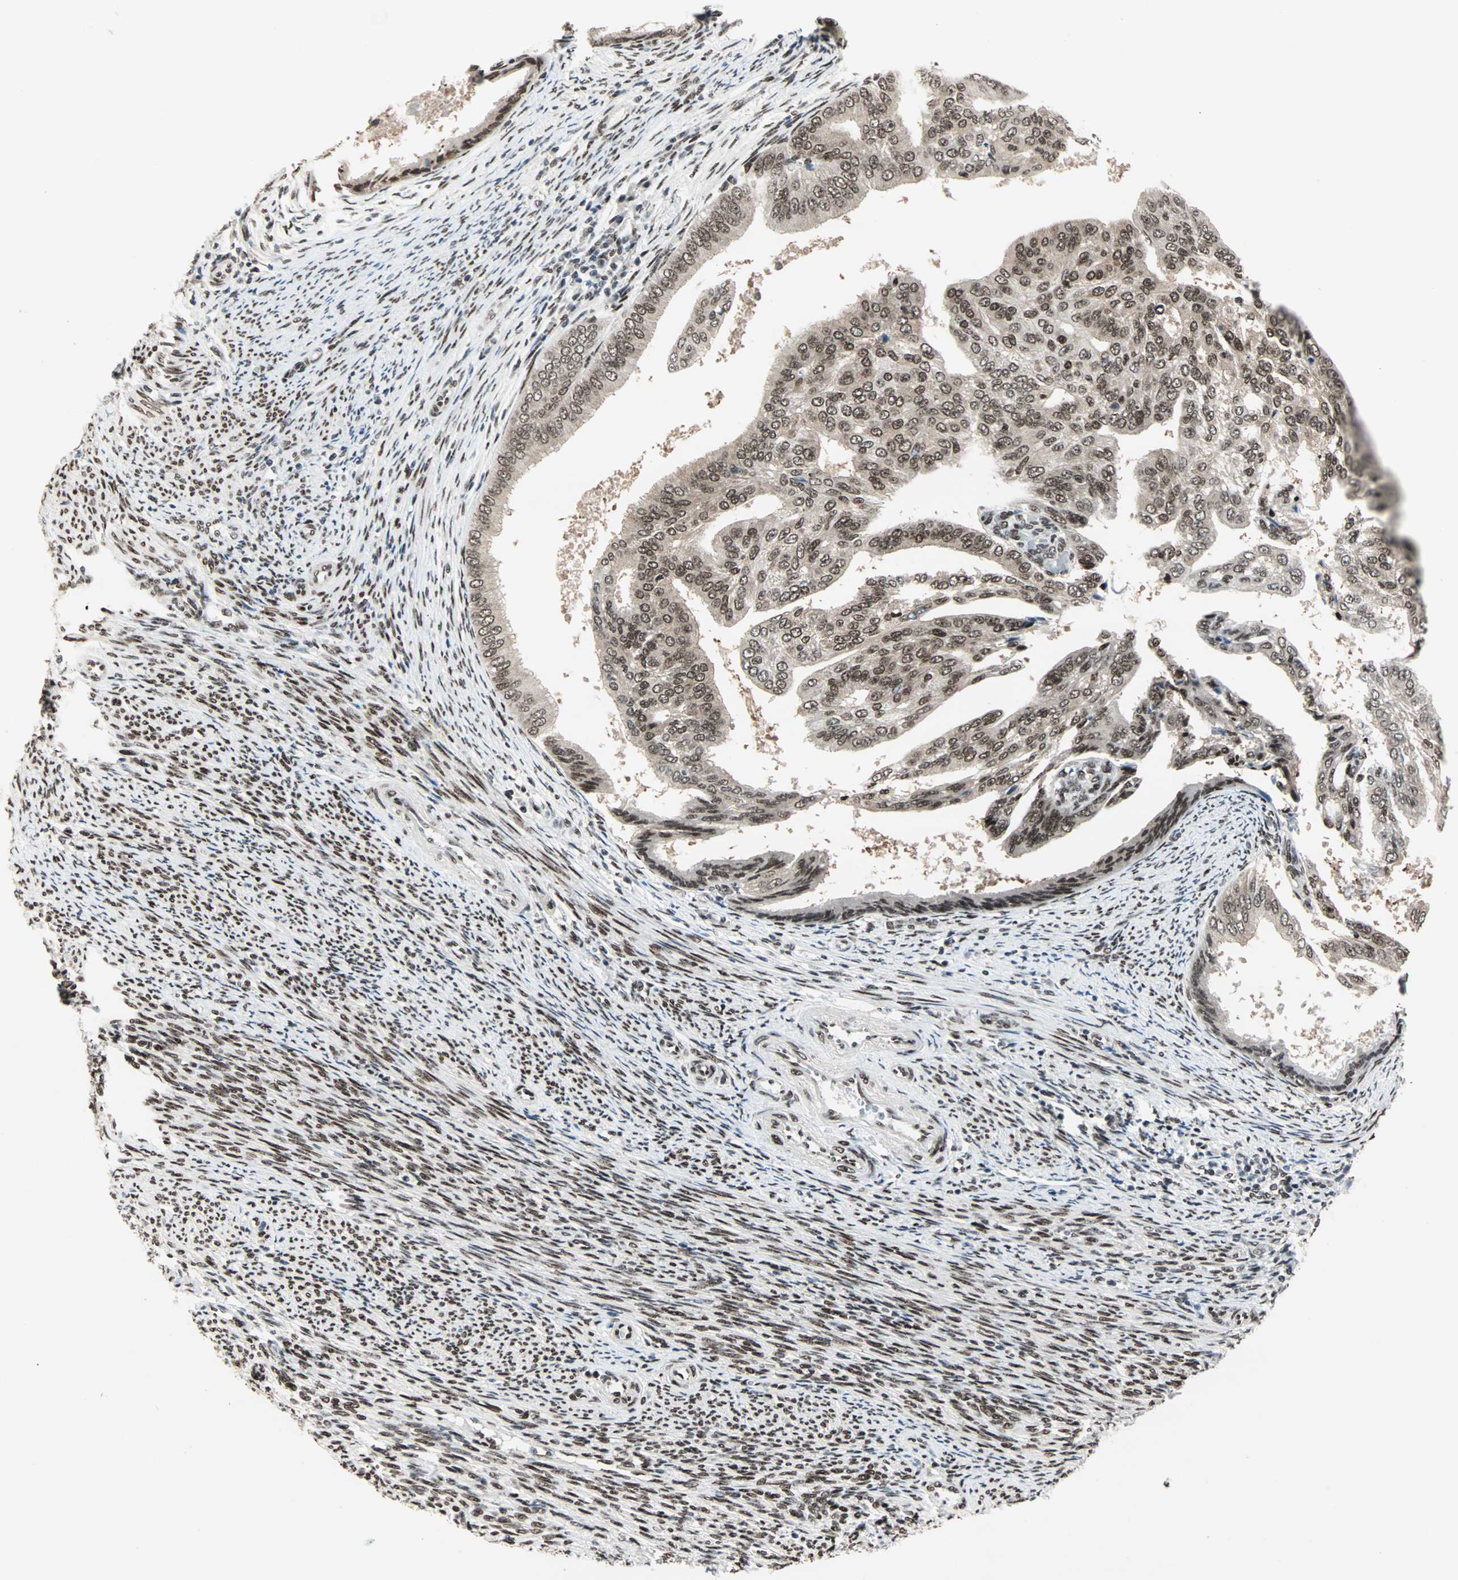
{"staining": {"intensity": "moderate", "quantity": ">75%", "location": "nuclear"}, "tissue": "endometrial cancer", "cell_type": "Tumor cells", "image_type": "cancer", "snomed": [{"axis": "morphology", "description": "Adenocarcinoma, NOS"}, {"axis": "topography", "description": "Endometrium"}], "caption": "Adenocarcinoma (endometrial) was stained to show a protein in brown. There is medium levels of moderate nuclear expression in approximately >75% of tumor cells.", "gene": "BLM", "patient": {"sex": "female", "age": 58}}